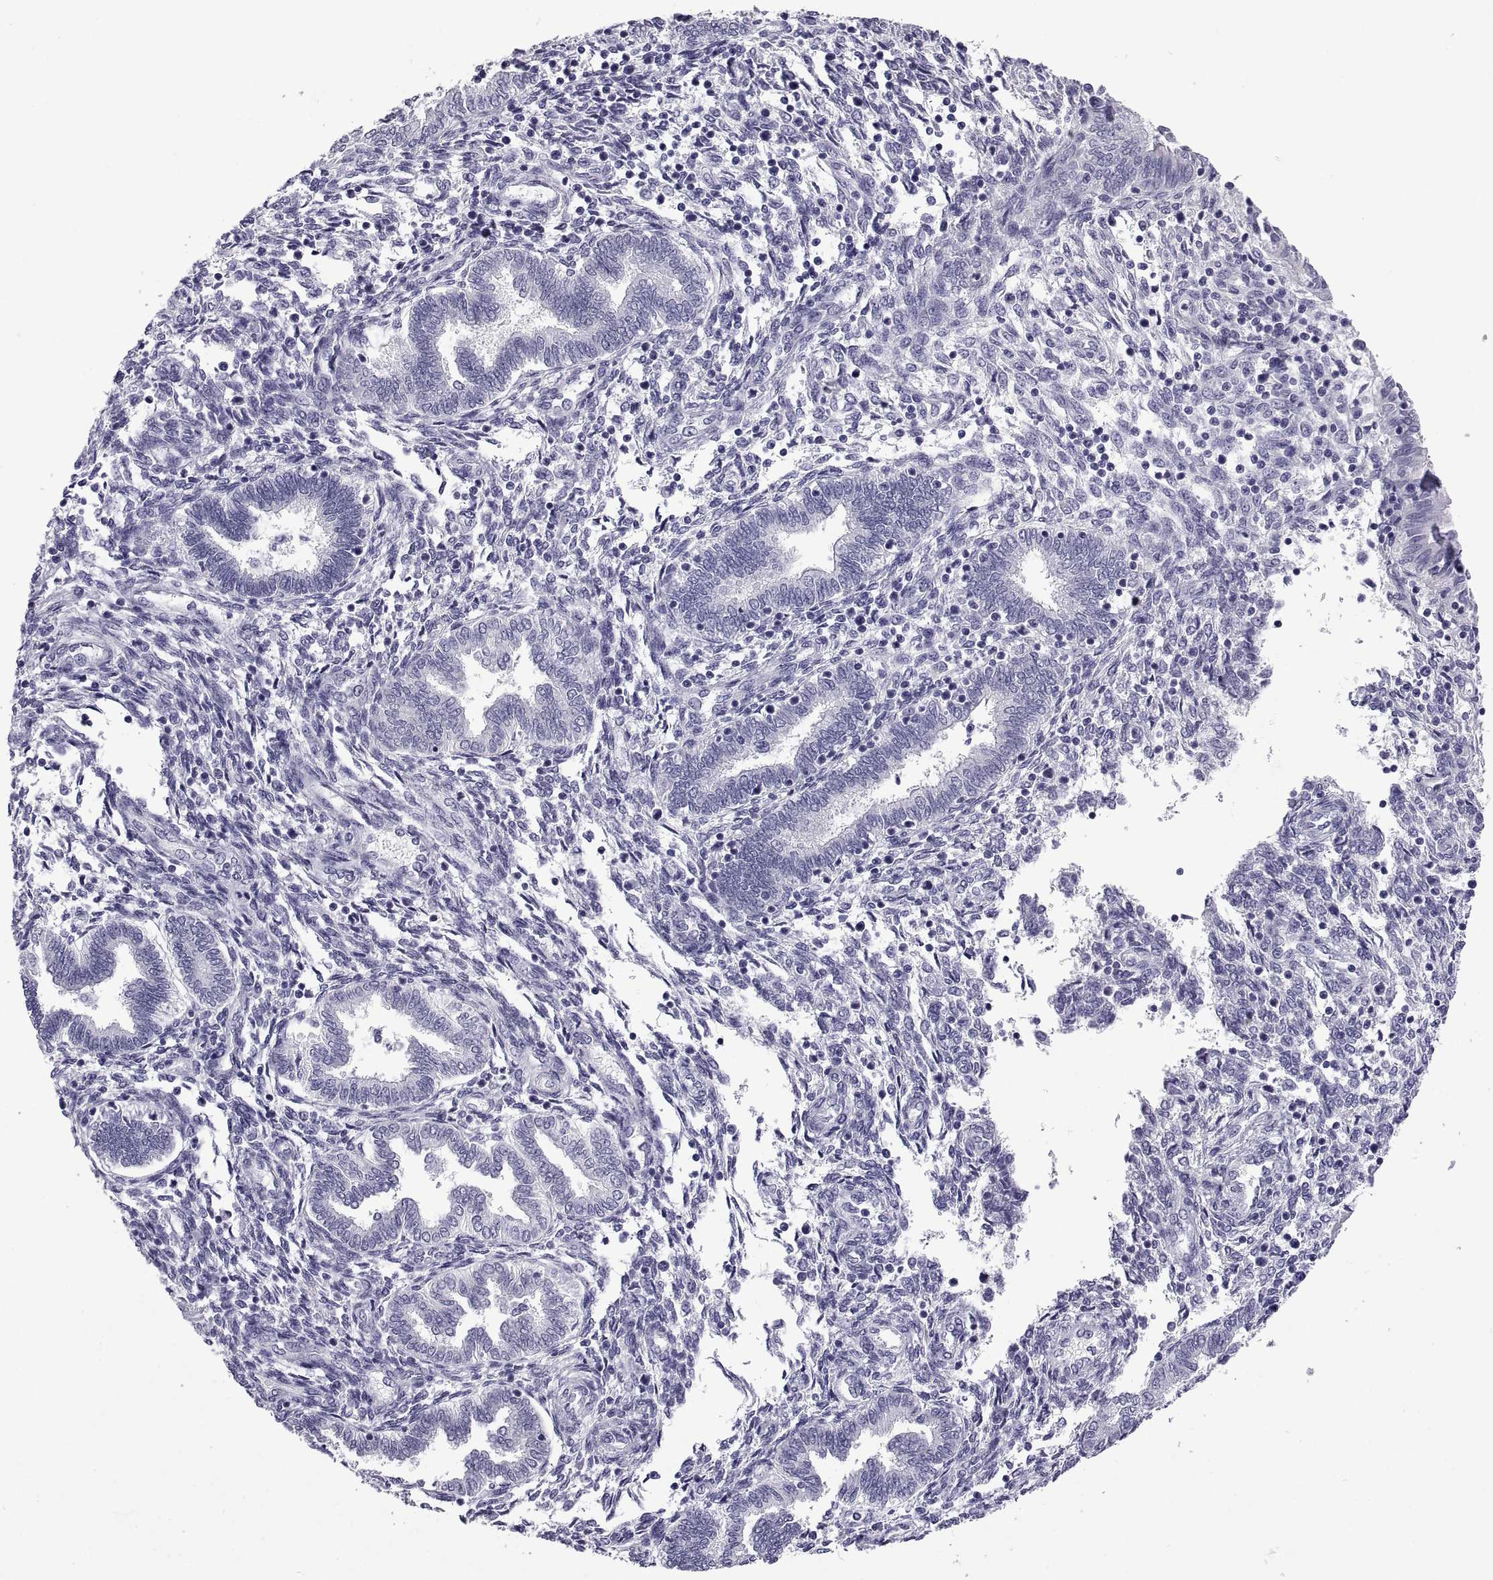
{"staining": {"intensity": "negative", "quantity": "none", "location": "none"}, "tissue": "endometrium", "cell_type": "Cells in endometrial stroma", "image_type": "normal", "snomed": [{"axis": "morphology", "description": "Normal tissue, NOS"}, {"axis": "topography", "description": "Endometrium"}], "caption": "Photomicrograph shows no significant protein positivity in cells in endometrial stroma of normal endometrium. Nuclei are stained in blue.", "gene": "CRISP1", "patient": {"sex": "female", "age": 42}}